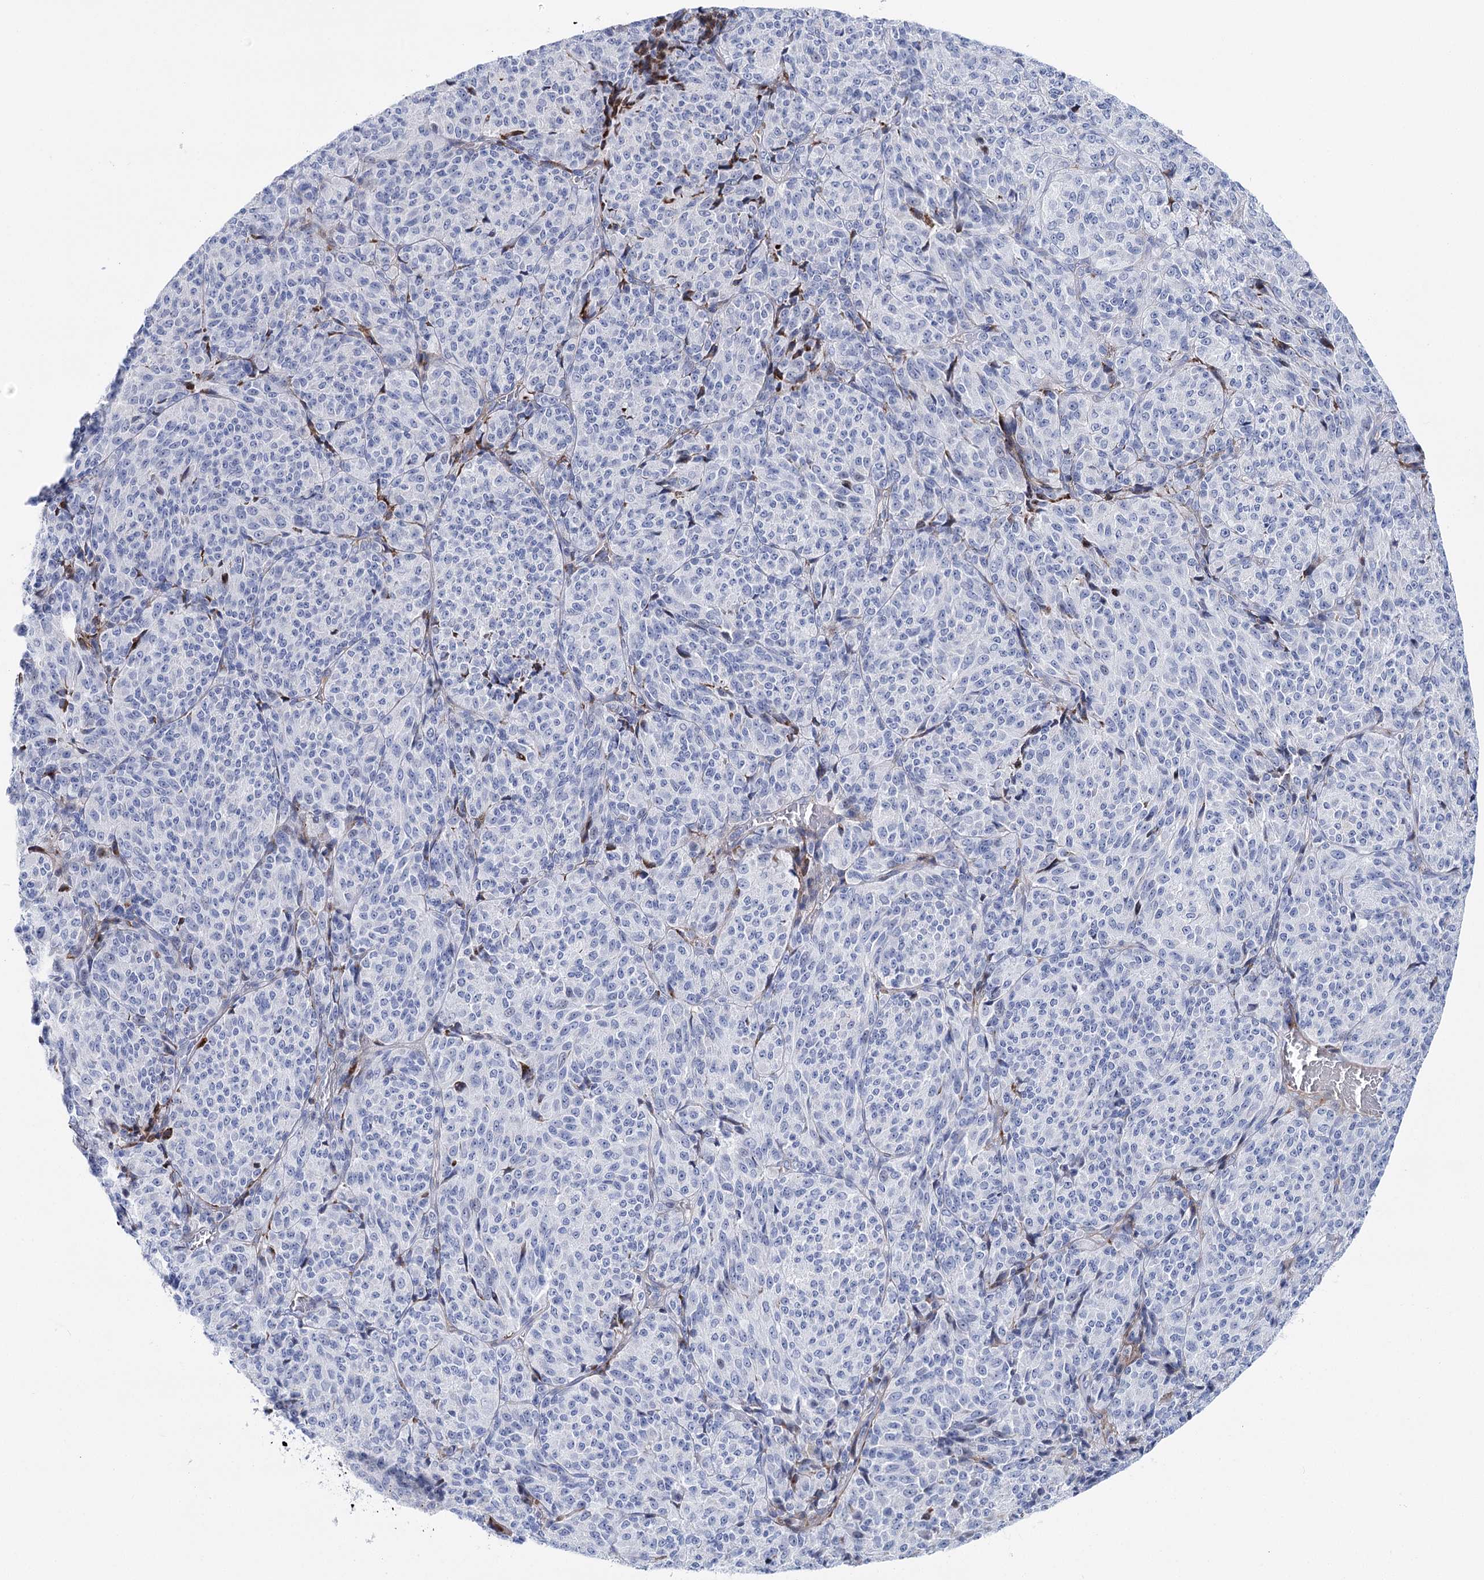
{"staining": {"intensity": "negative", "quantity": "none", "location": "none"}, "tissue": "melanoma", "cell_type": "Tumor cells", "image_type": "cancer", "snomed": [{"axis": "morphology", "description": "Malignant melanoma, Metastatic site"}, {"axis": "topography", "description": "Brain"}], "caption": "Immunohistochemistry (IHC) of human malignant melanoma (metastatic site) demonstrates no staining in tumor cells.", "gene": "ANKRD23", "patient": {"sex": "female", "age": 56}}